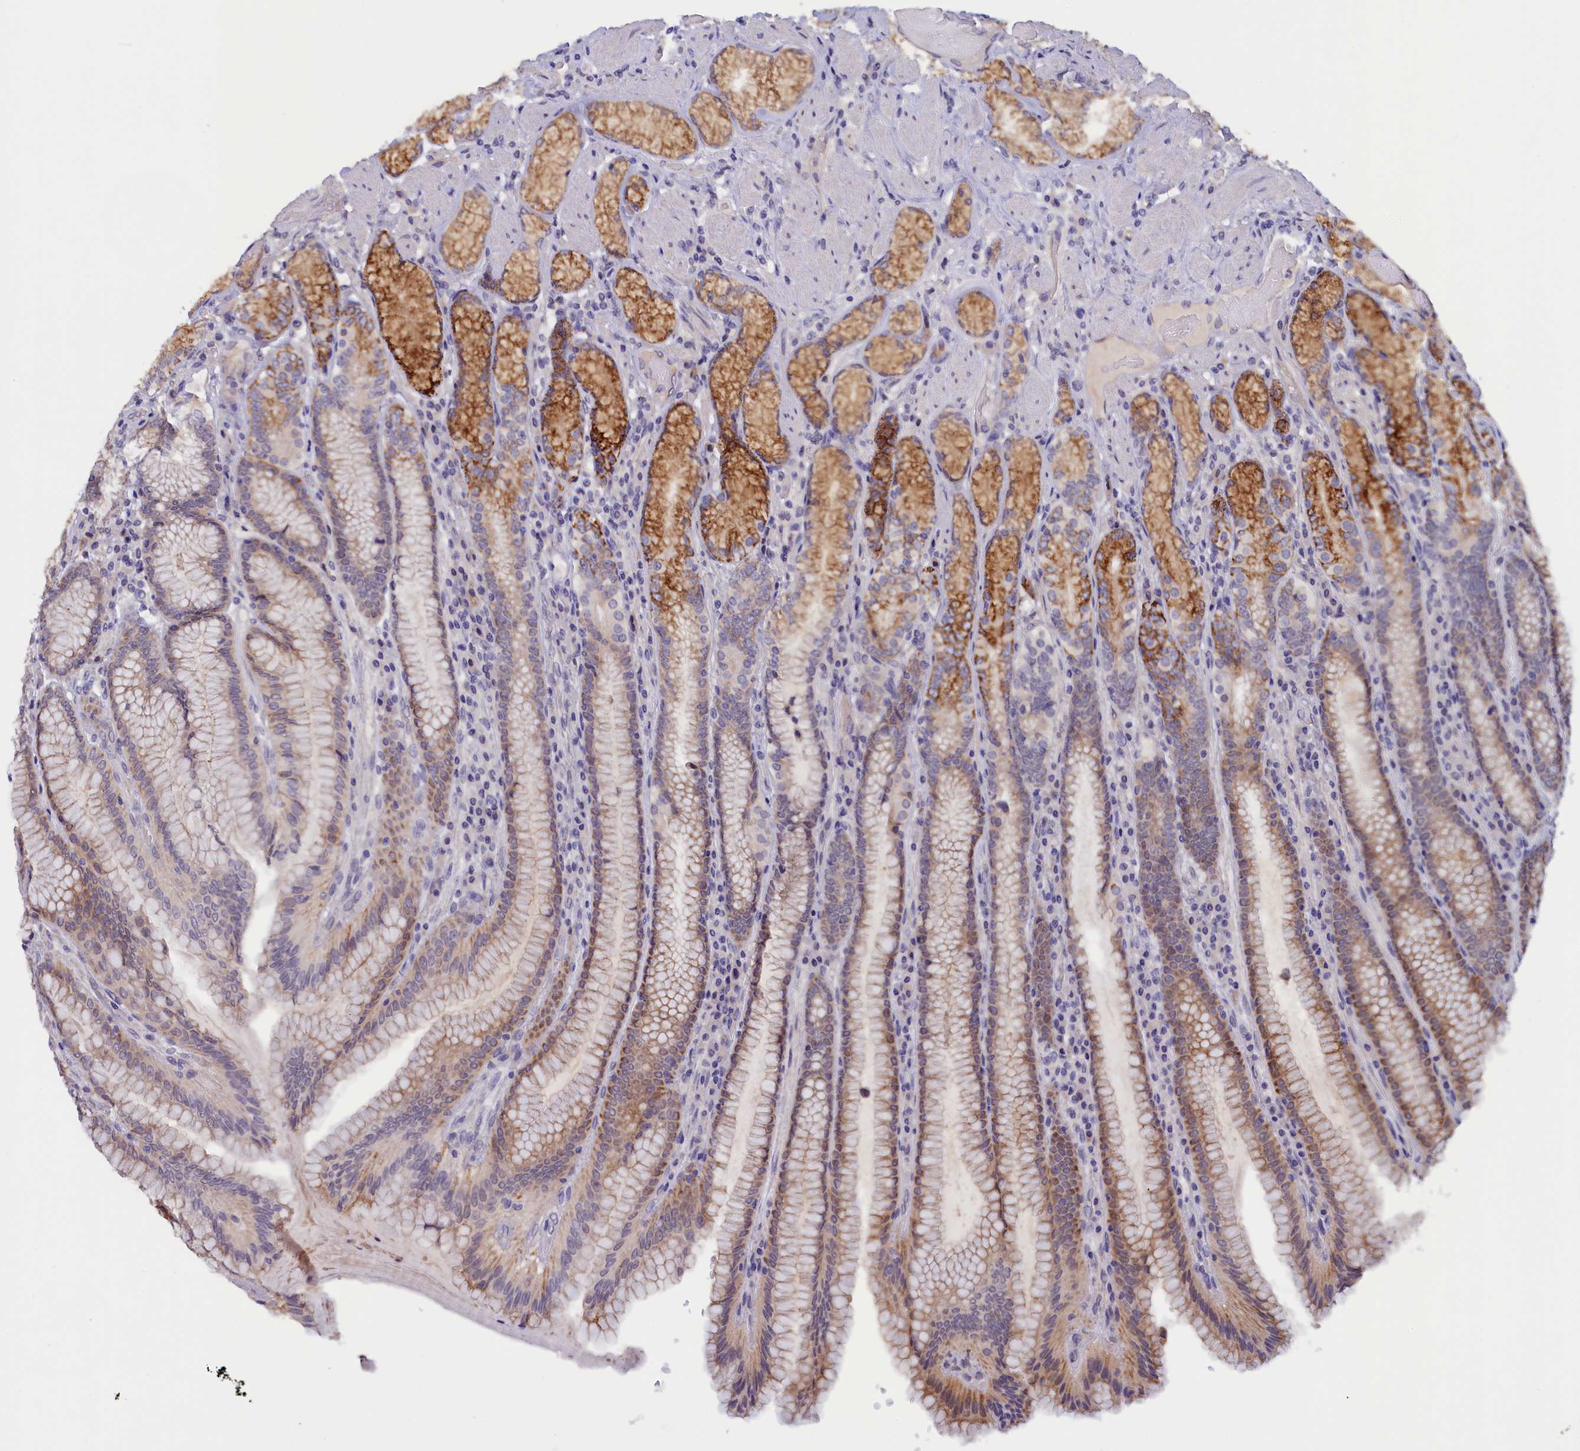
{"staining": {"intensity": "strong", "quantity": "25%-75%", "location": "cytoplasmic/membranous"}, "tissue": "stomach", "cell_type": "Glandular cells", "image_type": "normal", "snomed": [{"axis": "morphology", "description": "Normal tissue, NOS"}, {"axis": "topography", "description": "Stomach, upper"}, {"axis": "topography", "description": "Stomach, lower"}], "caption": "Protein expression by immunohistochemistry demonstrates strong cytoplasmic/membranous positivity in approximately 25%-75% of glandular cells in normal stomach. The protein of interest is shown in brown color, while the nuclei are stained blue.", "gene": "ZSWIM4", "patient": {"sex": "female", "age": 76}}